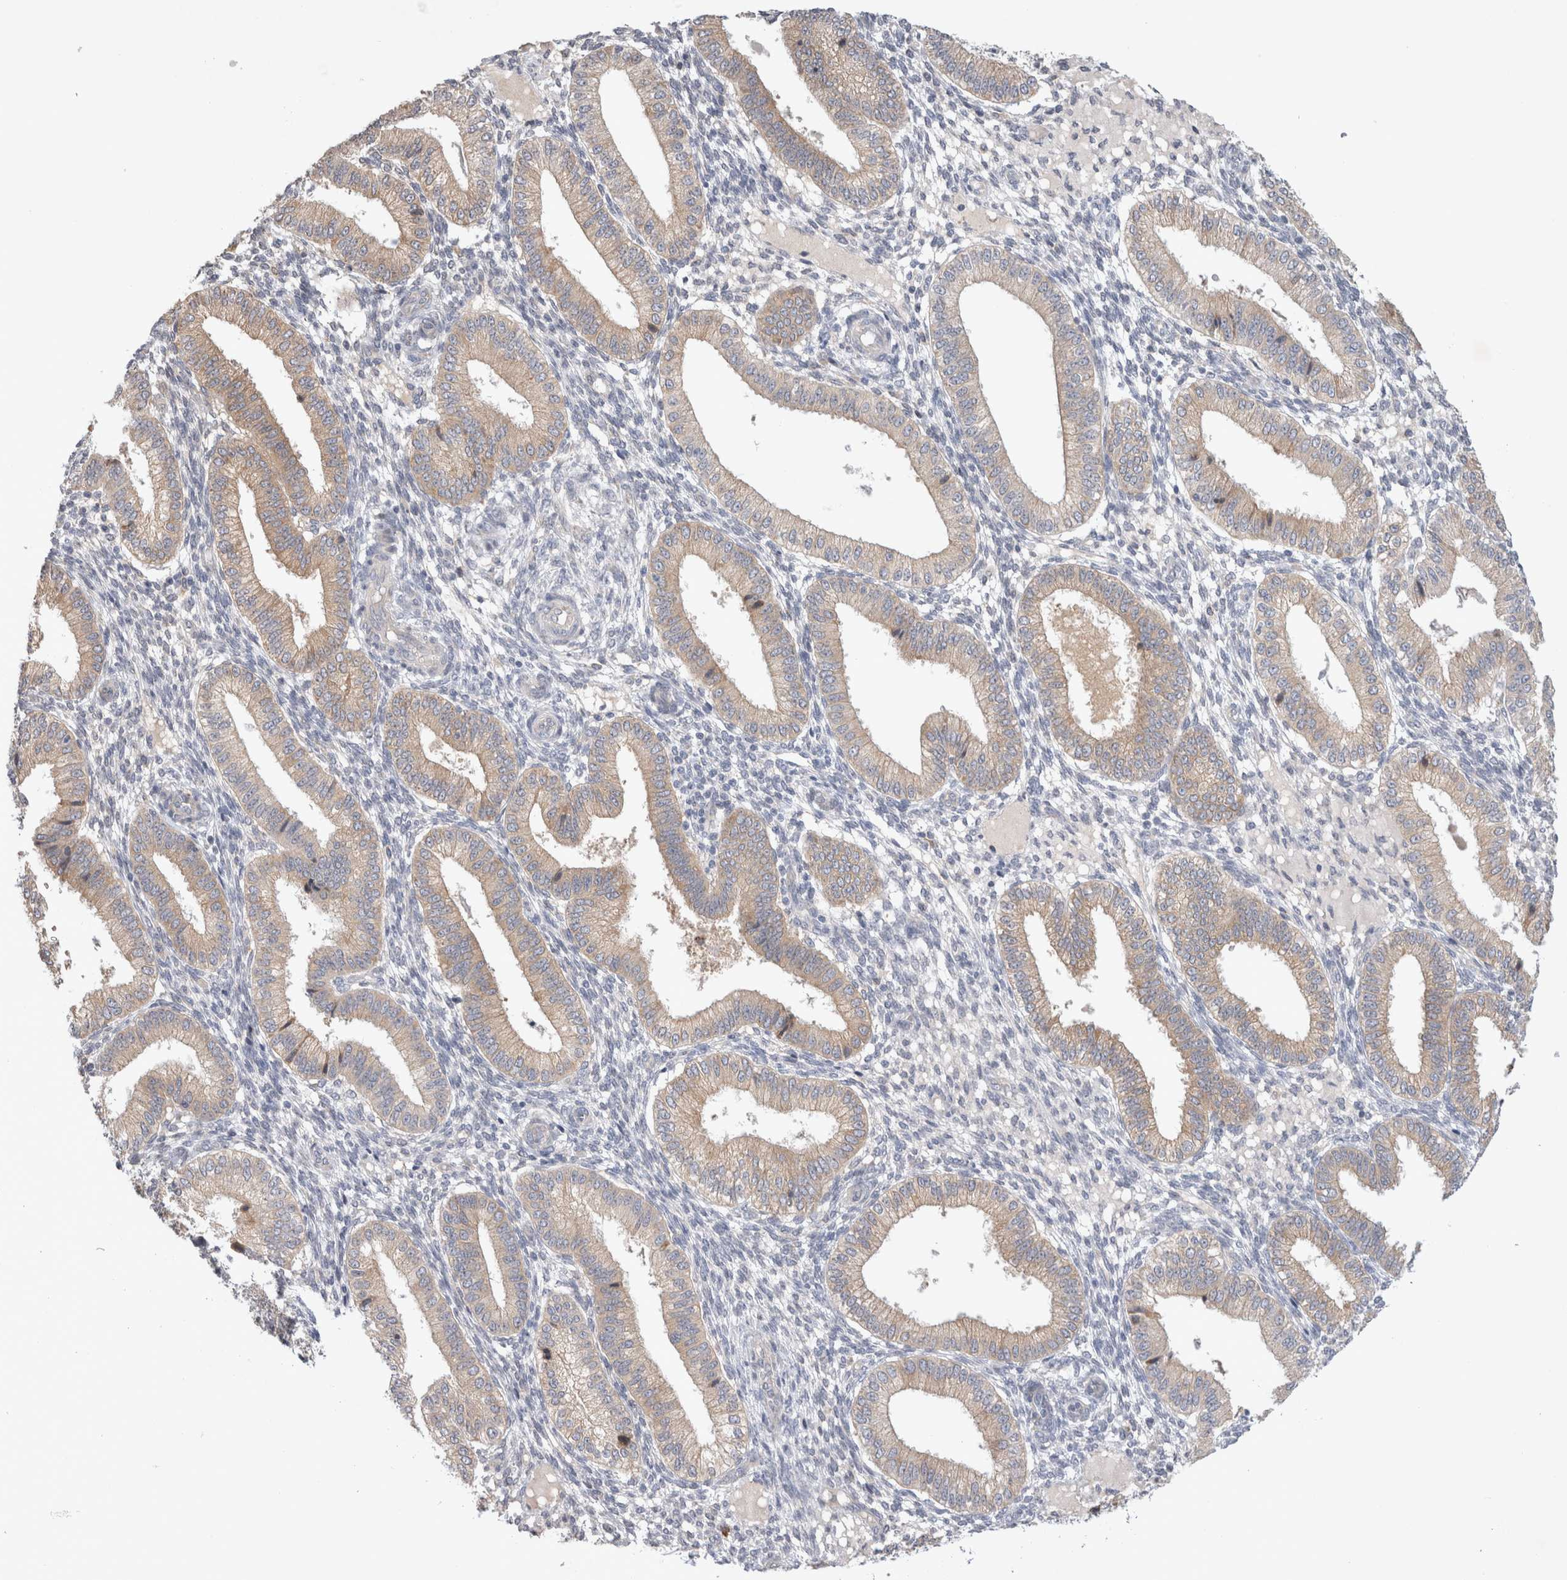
{"staining": {"intensity": "negative", "quantity": "none", "location": "none"}, "tissue": "endometrium", "cell_type": "Cells in endometrial stroma", "image_type": "normal", "snomed": [{"axis": "morphology", "description": "Normal tissue, NOS"}, {"axis": "topography", "description": "Endometrium"}], "caption": "Immunohistochemical staining of normal human endometrium exhibits no significant positivity in cells in endometrial stroma.", "gene": "NEDD4L", "patient": {"sex": "female", "age": 39}}